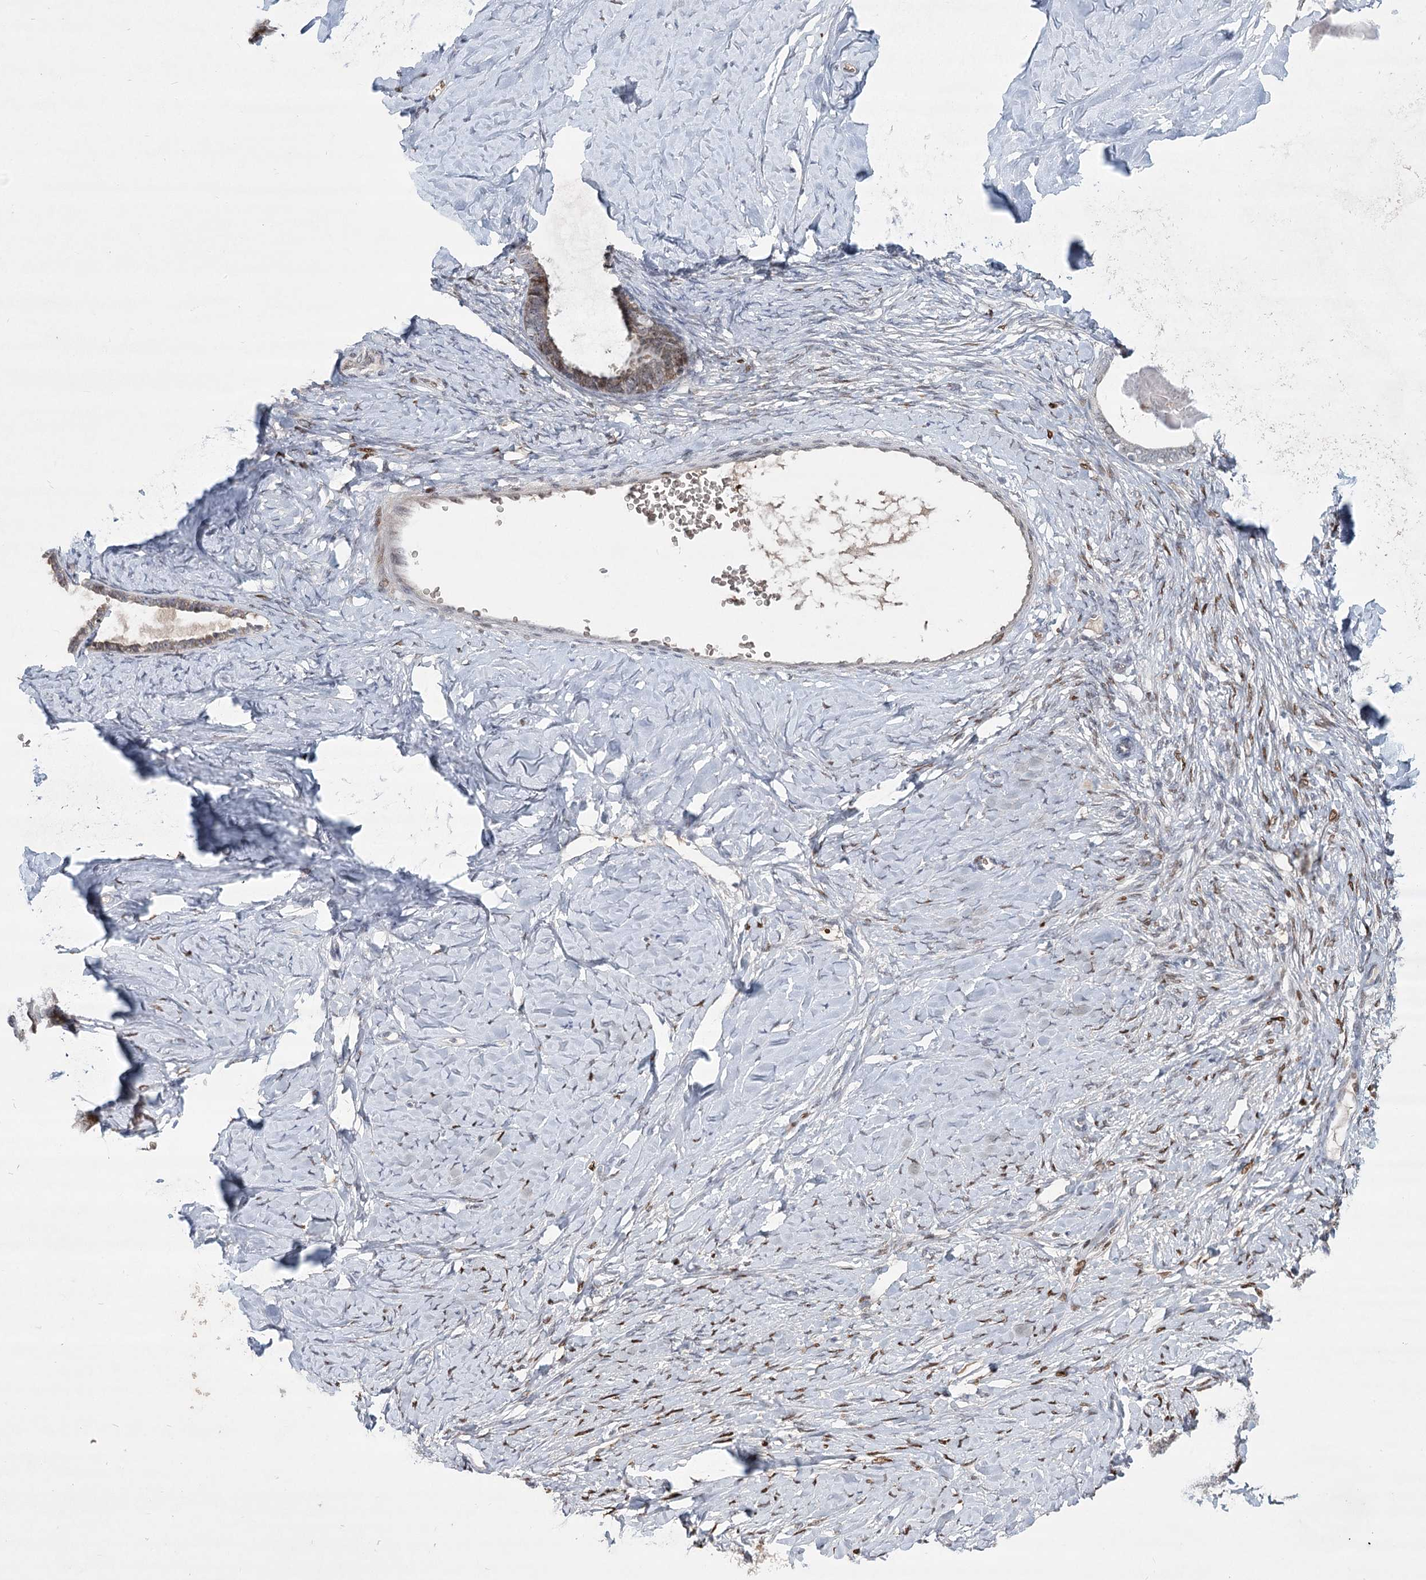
{"staining": {"intensity": "weak", "quantity": "25%-75%", "location": "cytoplasmic/membranous"}, "tissue": "ovarian cancer", "cell_type": "Tumor cells", "image_type": "cancer", "snomed": [{"axis": "morphology", "description": "Cystadenocarcinoma, serous, NOS"}, {"axis": "topography", "description": "Ovary"}], "caption": "This micrograph displays IHC staining of ovarian cancer, with low weak cytoplasmic/membranous expression in about 25%-75% of tumor cells.", "gene": "NSMCE4A", "patient": {"sex": "female", "age": 79}}